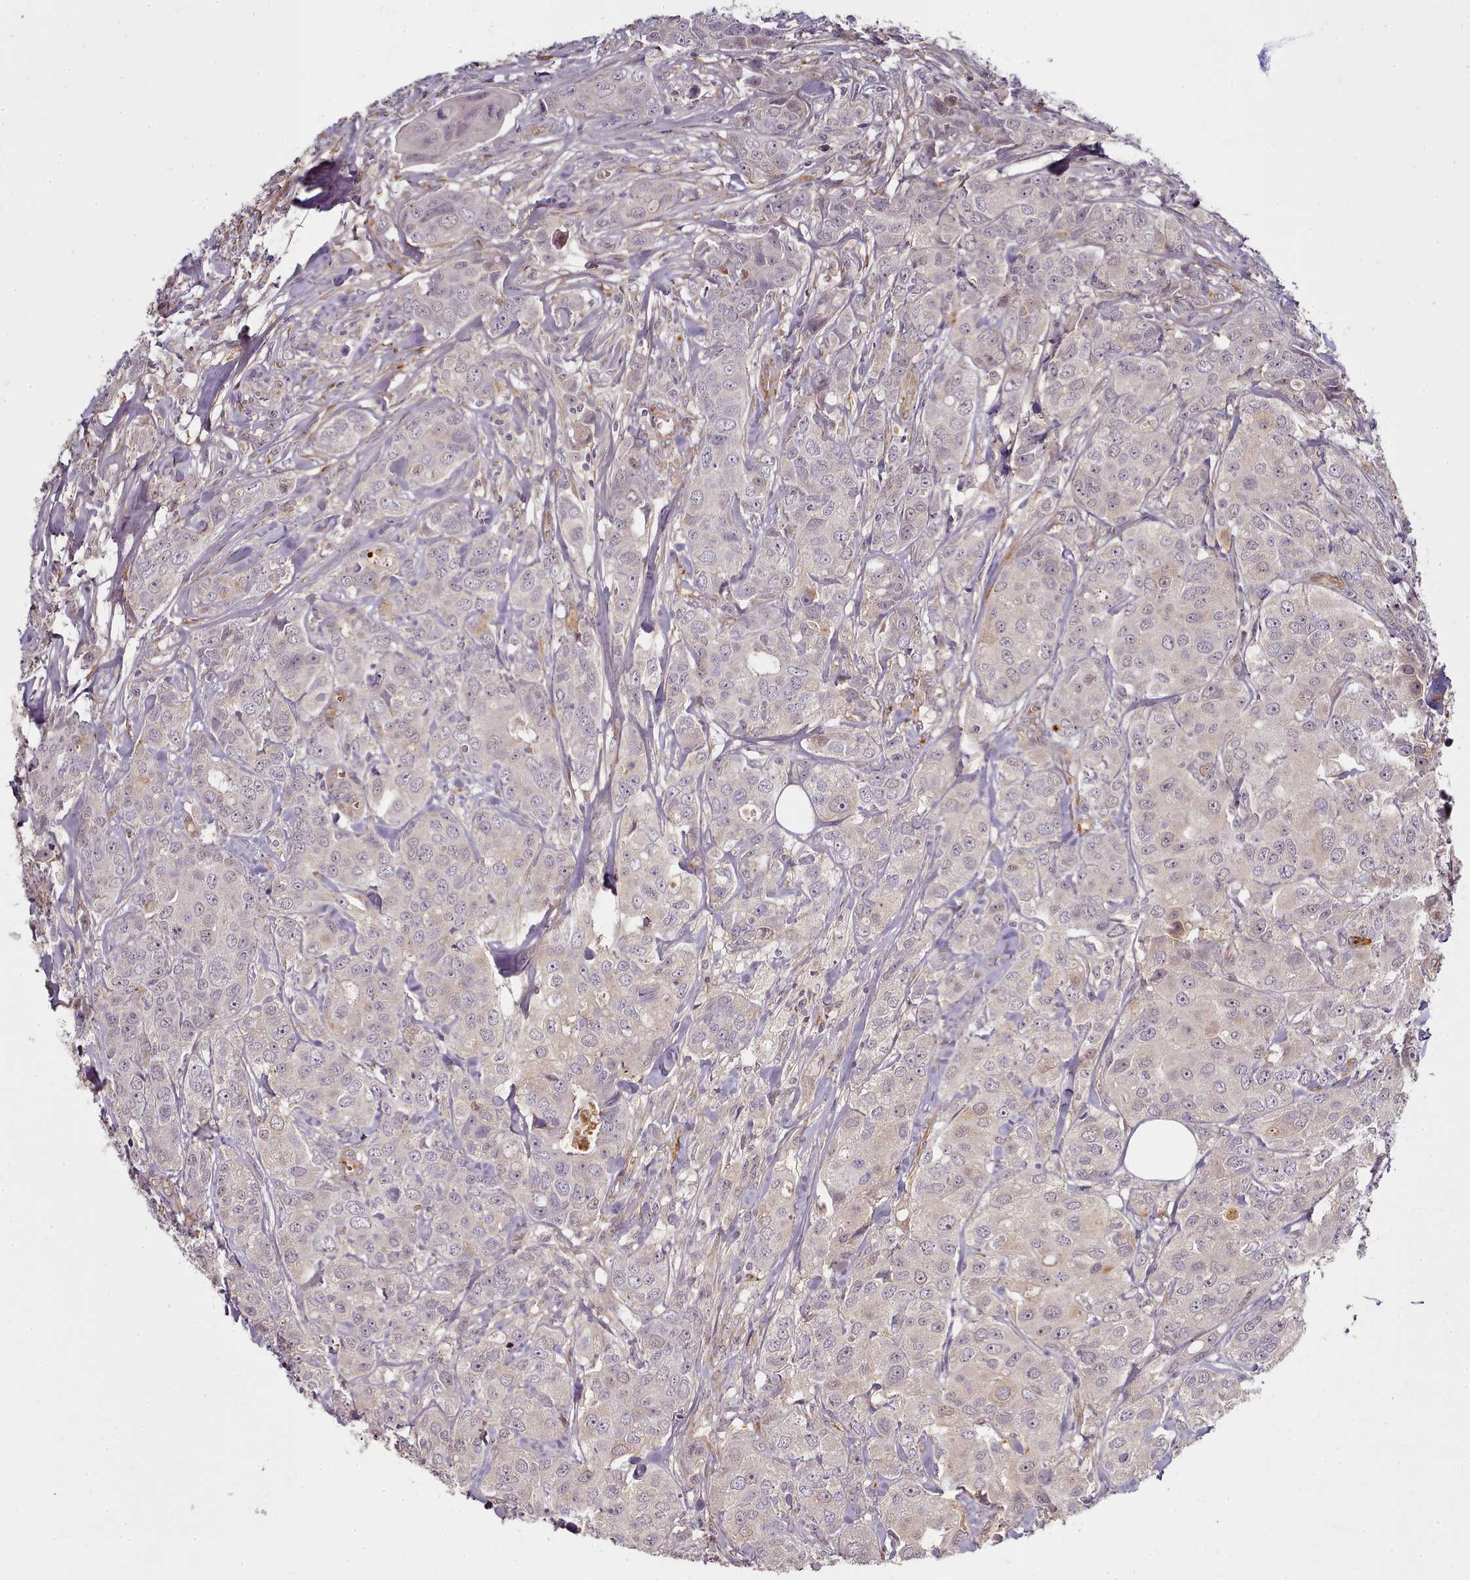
{"staining": {"intensity": "weak", "quantity": "<25%", "location": "nuclear"}, "tissue": "breast cancer", "cell_type": "Tumor cells", "image_type": "cancer", "snomed": [{"axis": "morphology", "description": "Duct carcinoma"}, {"axis": "topography", "description": "Breast"}], "caption": "A high-resolution histopathology image shows immunohistochemistry (IHC) staining of breast cancer, which reveals no significant staining in tumor cells.", "gene": "C1QTNF5", "patient": {"sex": "female", "age": 43}}